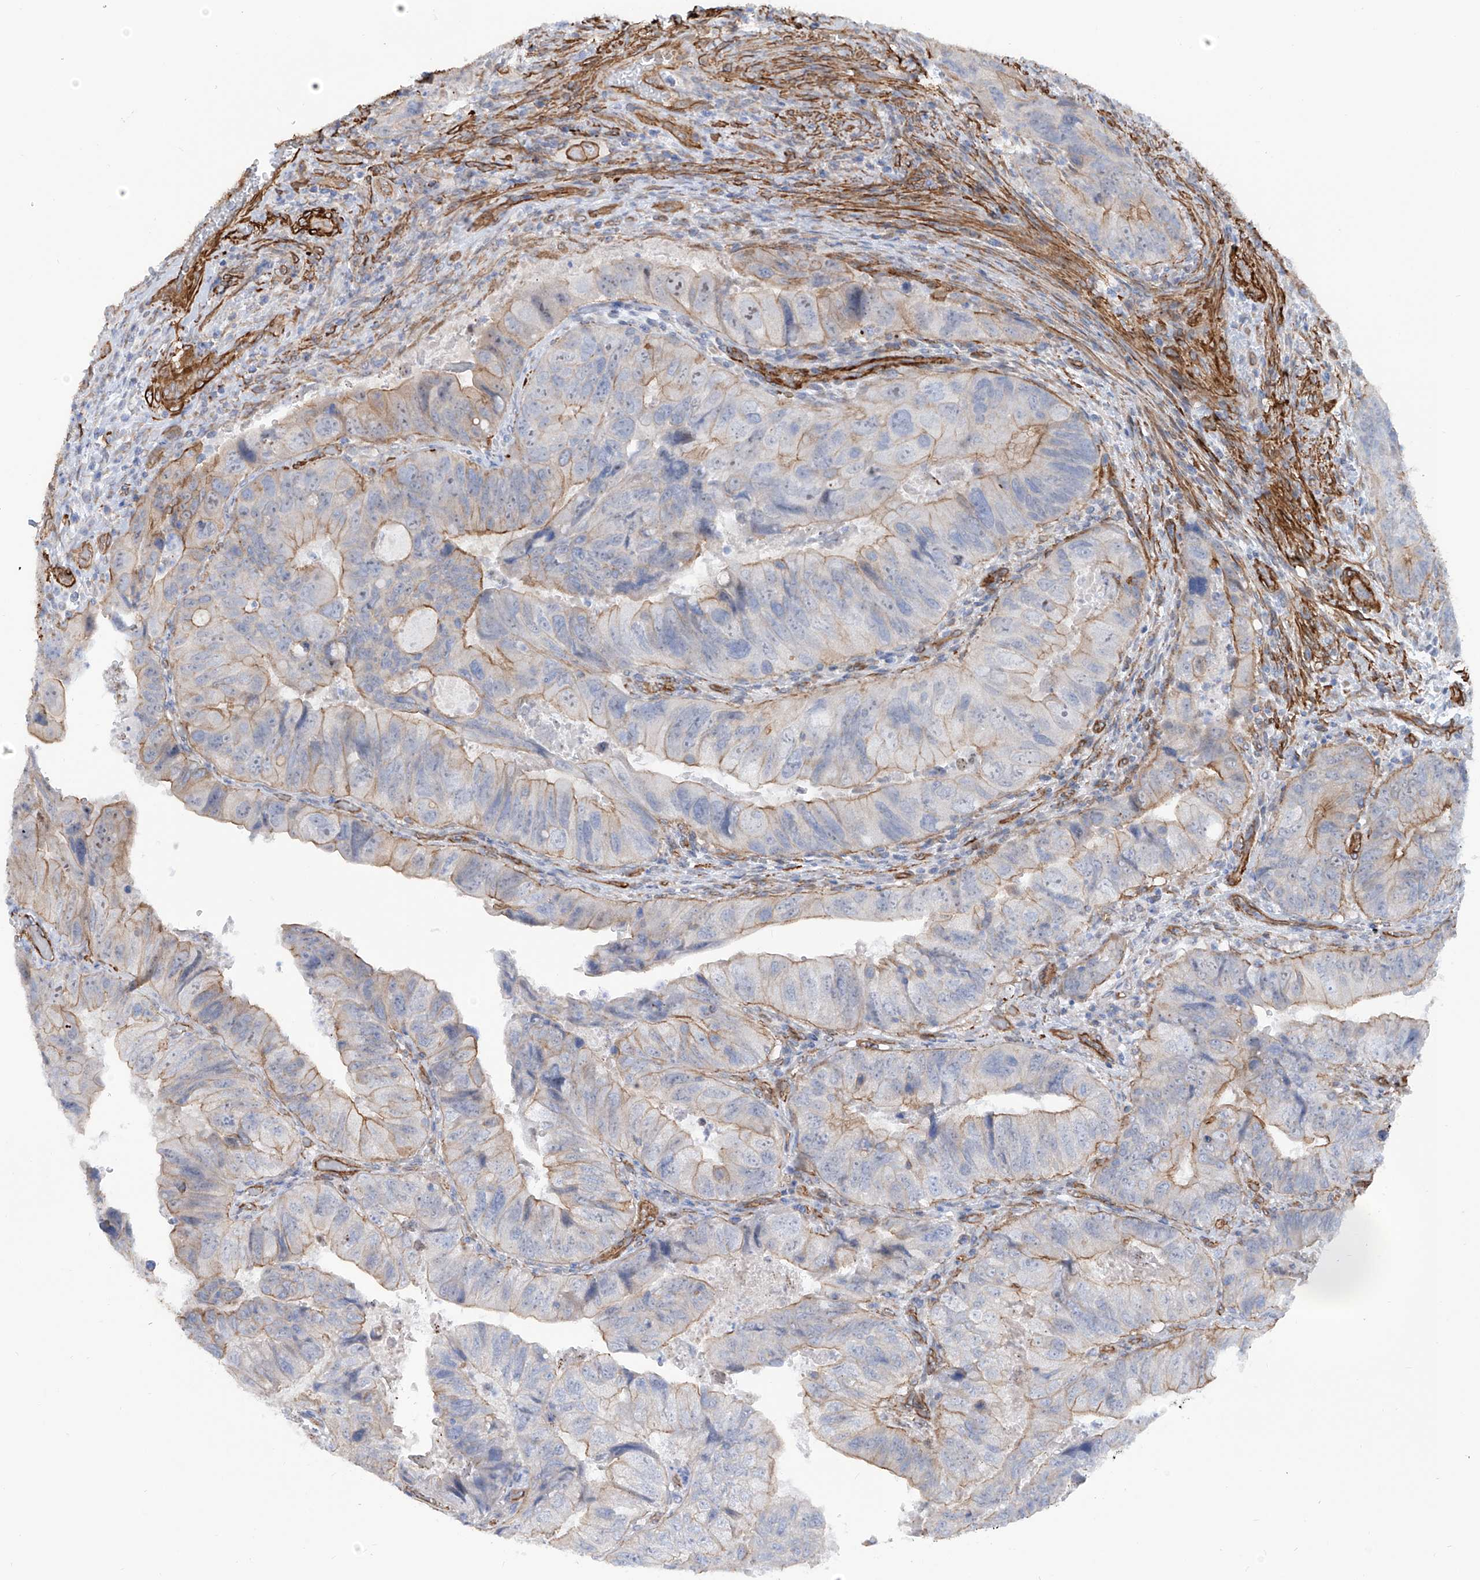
{"staining": {"intensity": "moderate", "quantity": "<25%", "location": "cytoplasmic/membranous"}, "tissue": "colorectal cancer", "cell_type": "Tumor cells", "image_type": "cancer", "snomed": [{"axis": "morphology", "description": "Adenocarcinoma, NOS"}, {"axis": "topography", "description": "Rectum"}], "caption": "Human colorectal cancer (adenocarcinoma) stained for a protein (brown) exhibits moderate cytoplasmic/membranous positive staining in about <25% of tumor cells.", "gene": "ZNF490", "patient": {"sex": "male", "age": 63}}